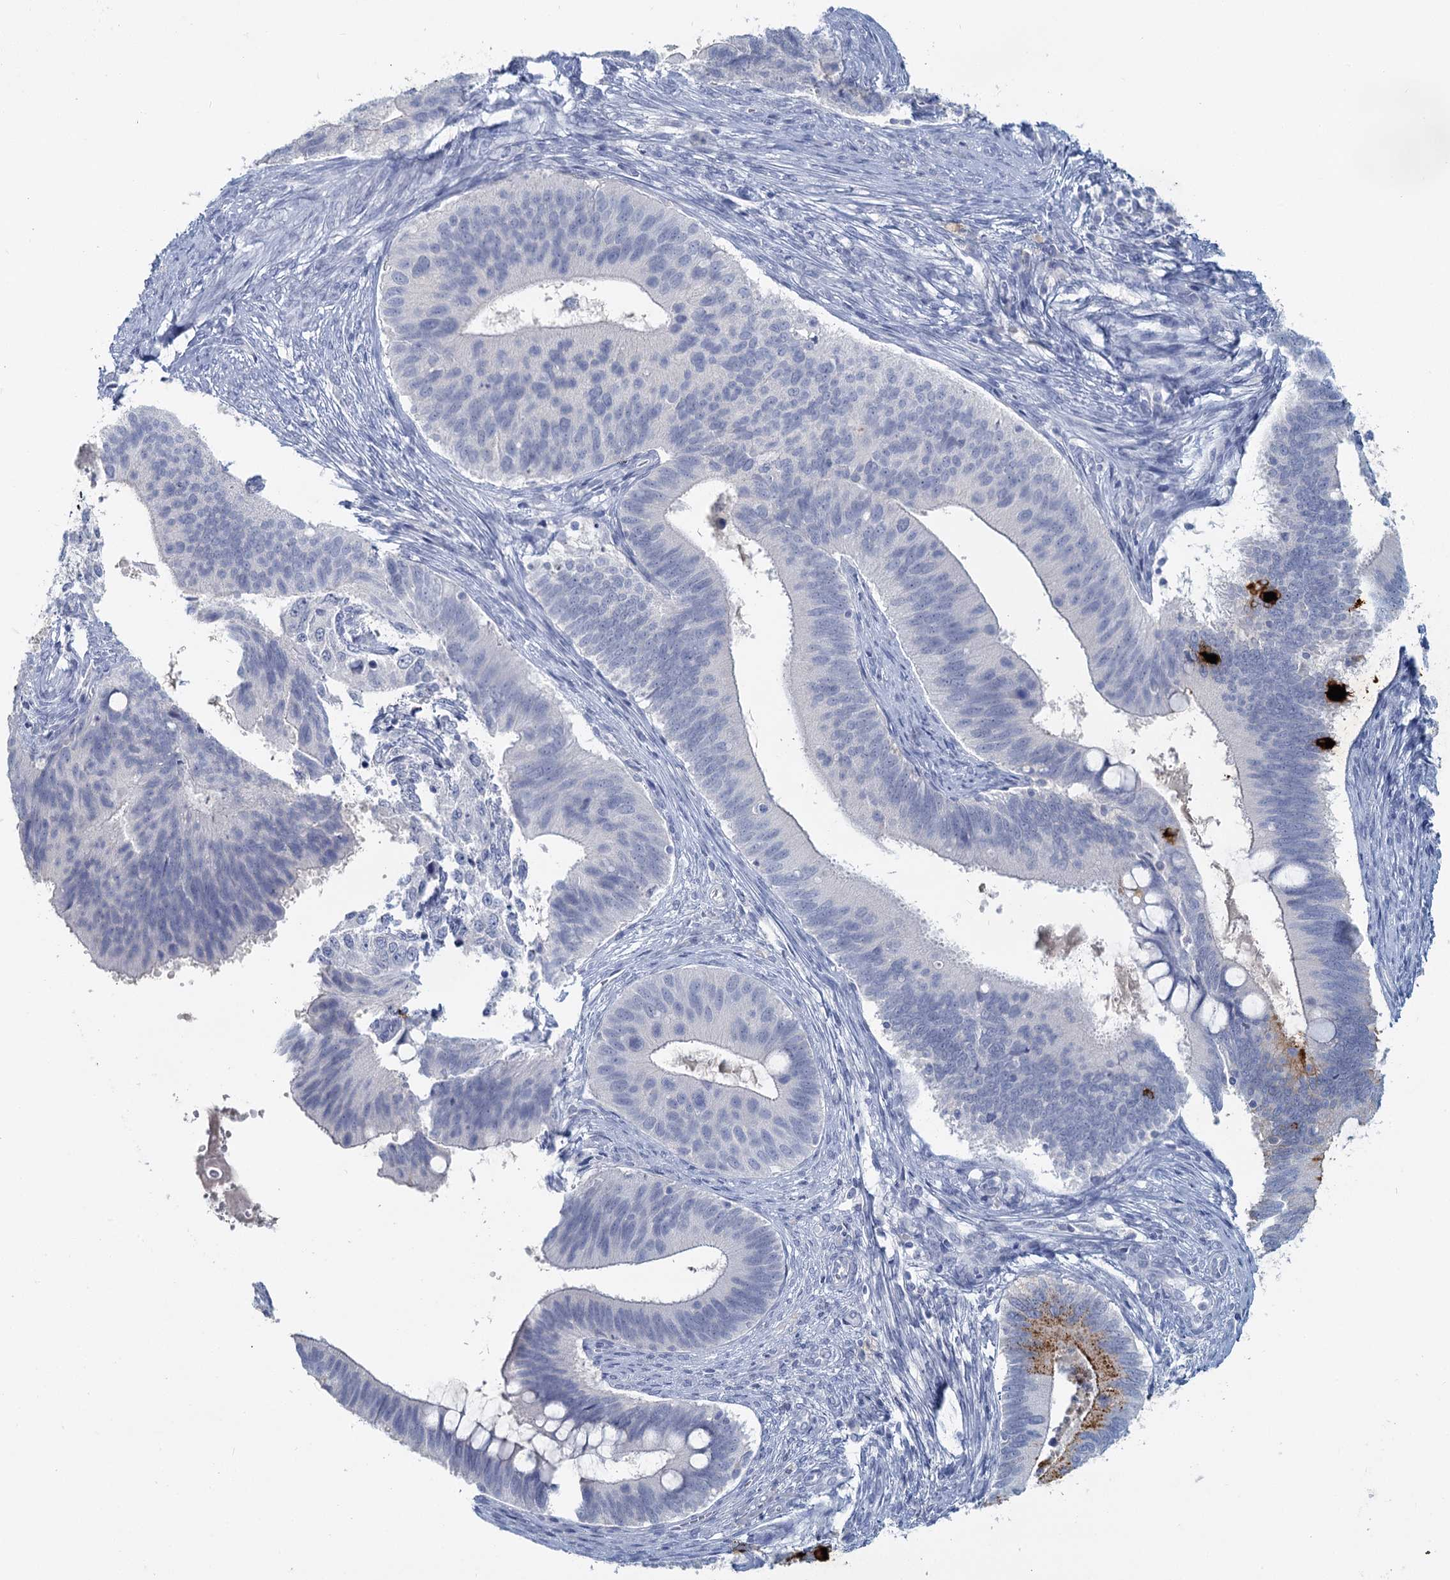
{"staining": {"intensity": "negative", "quantity": "none", "location": "none"}, "tissue": "cervical cancer", "cell_type": "Tumor cells", "image_type": "cancer", "snomed": [{"axis": "morphology", "description": "Adenocarcinoma, NOS"}, {"axis": "topography", "description": "Cervix"}], "caption": "Immunohistochemistry of cervical adenocarcinoma demonstrates no staining in tumor cells.", "gene": "CHGA", "patient": {"sex": "female", "age": 42}}